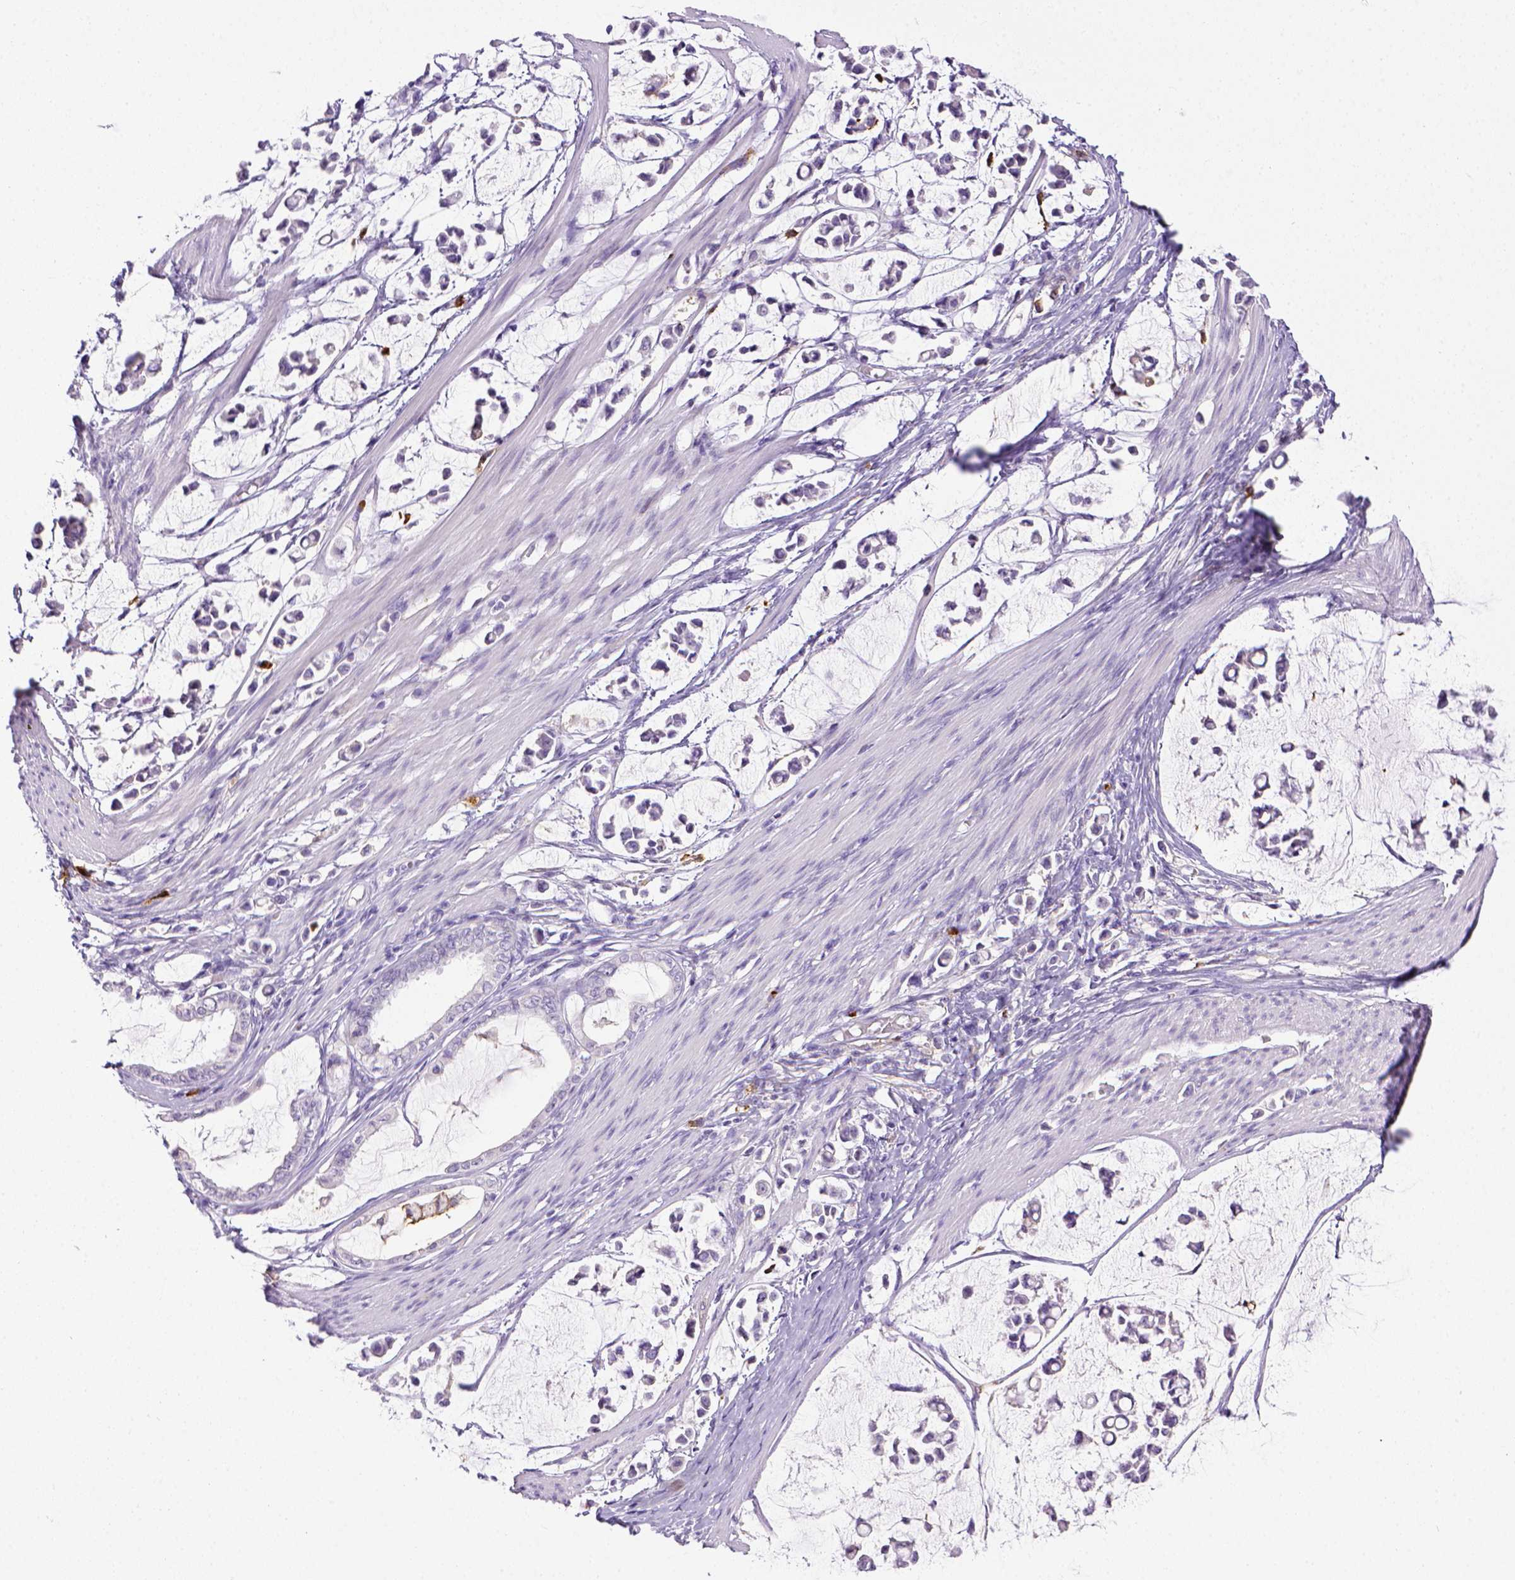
{"staining": {"intensity": "negative", "quantity": "none", "location": "none"}, "tissue": "stomach cancer", "cell_type": "Tumor cells", "image_type": "cancer", "snomed": [{"axis": "morphology", "description": "Adenocarcinoma, NOS"}, {"axis": "topography", "description": "Stomach"}], "caption": "A photomicrograph of human stomach adenocarcinoma is negative for staining in tumor cells. The staining was performed using DAB to visualize the protein expression in brown, while the nuclei were stained in blue with hematoxylin (Magnification: 20x).", "gene": "ITGAM", "patient": {"sex": "male", "age": 82}}